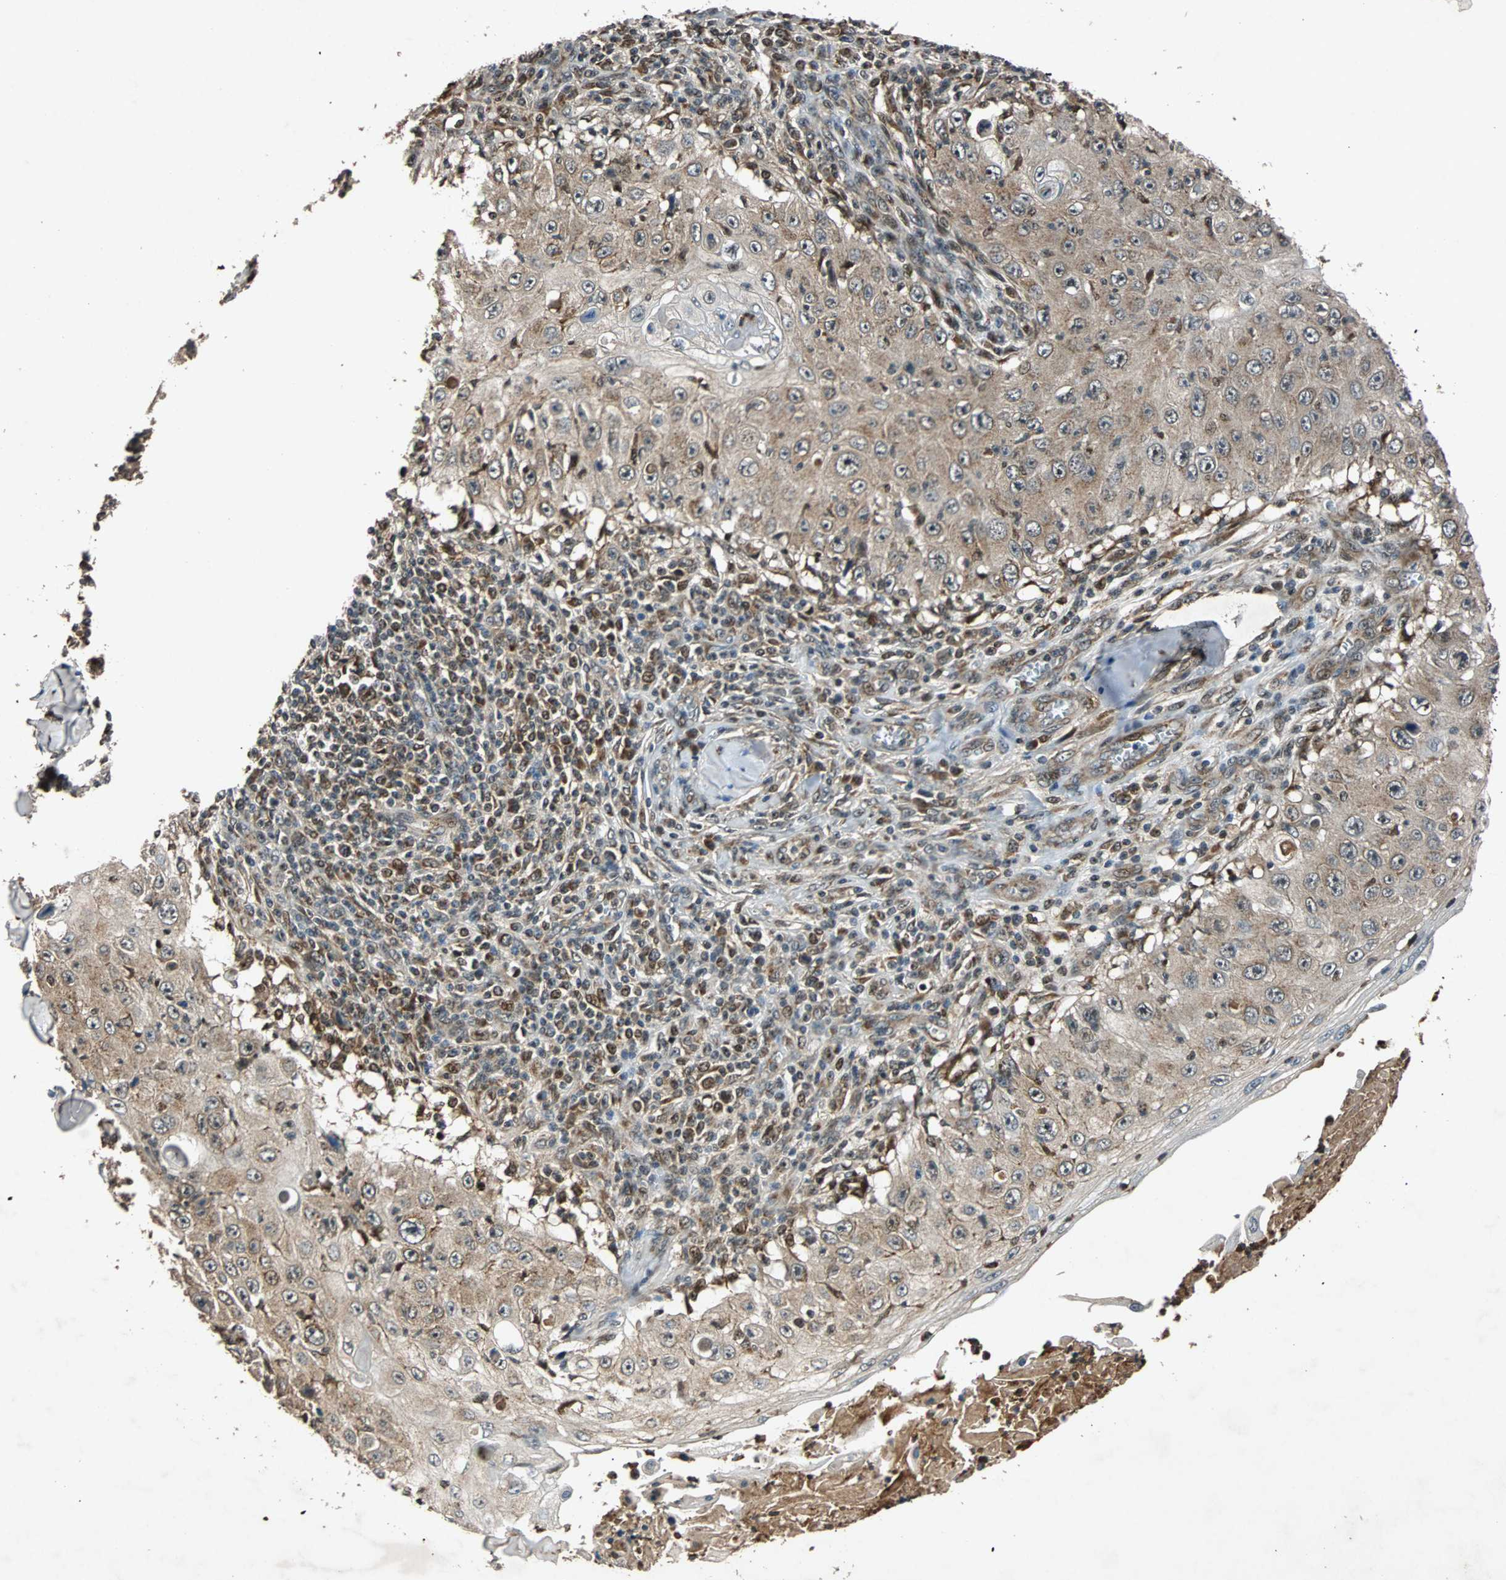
{"staining": {"intensity": "moderate", "quantity": ">75%", "location": "cytoplasmic/membranous"}, "tissue": "skin cancer", "cell_type": "Tumor cells", "image_type": "cancer", "snomed": [{"axis": "morphology", "description": "Squamous cell carcinoma, NOS"}, {"axis": "topography", "description": "Skin"}], "caption": "Protein staining displays moderate cytoplasmic/membranous staining in about >75% of tumor cells in skin squamous cell carcinoma.", "gene": "USP31", "patient": {"sex": "male", "age": 86}}